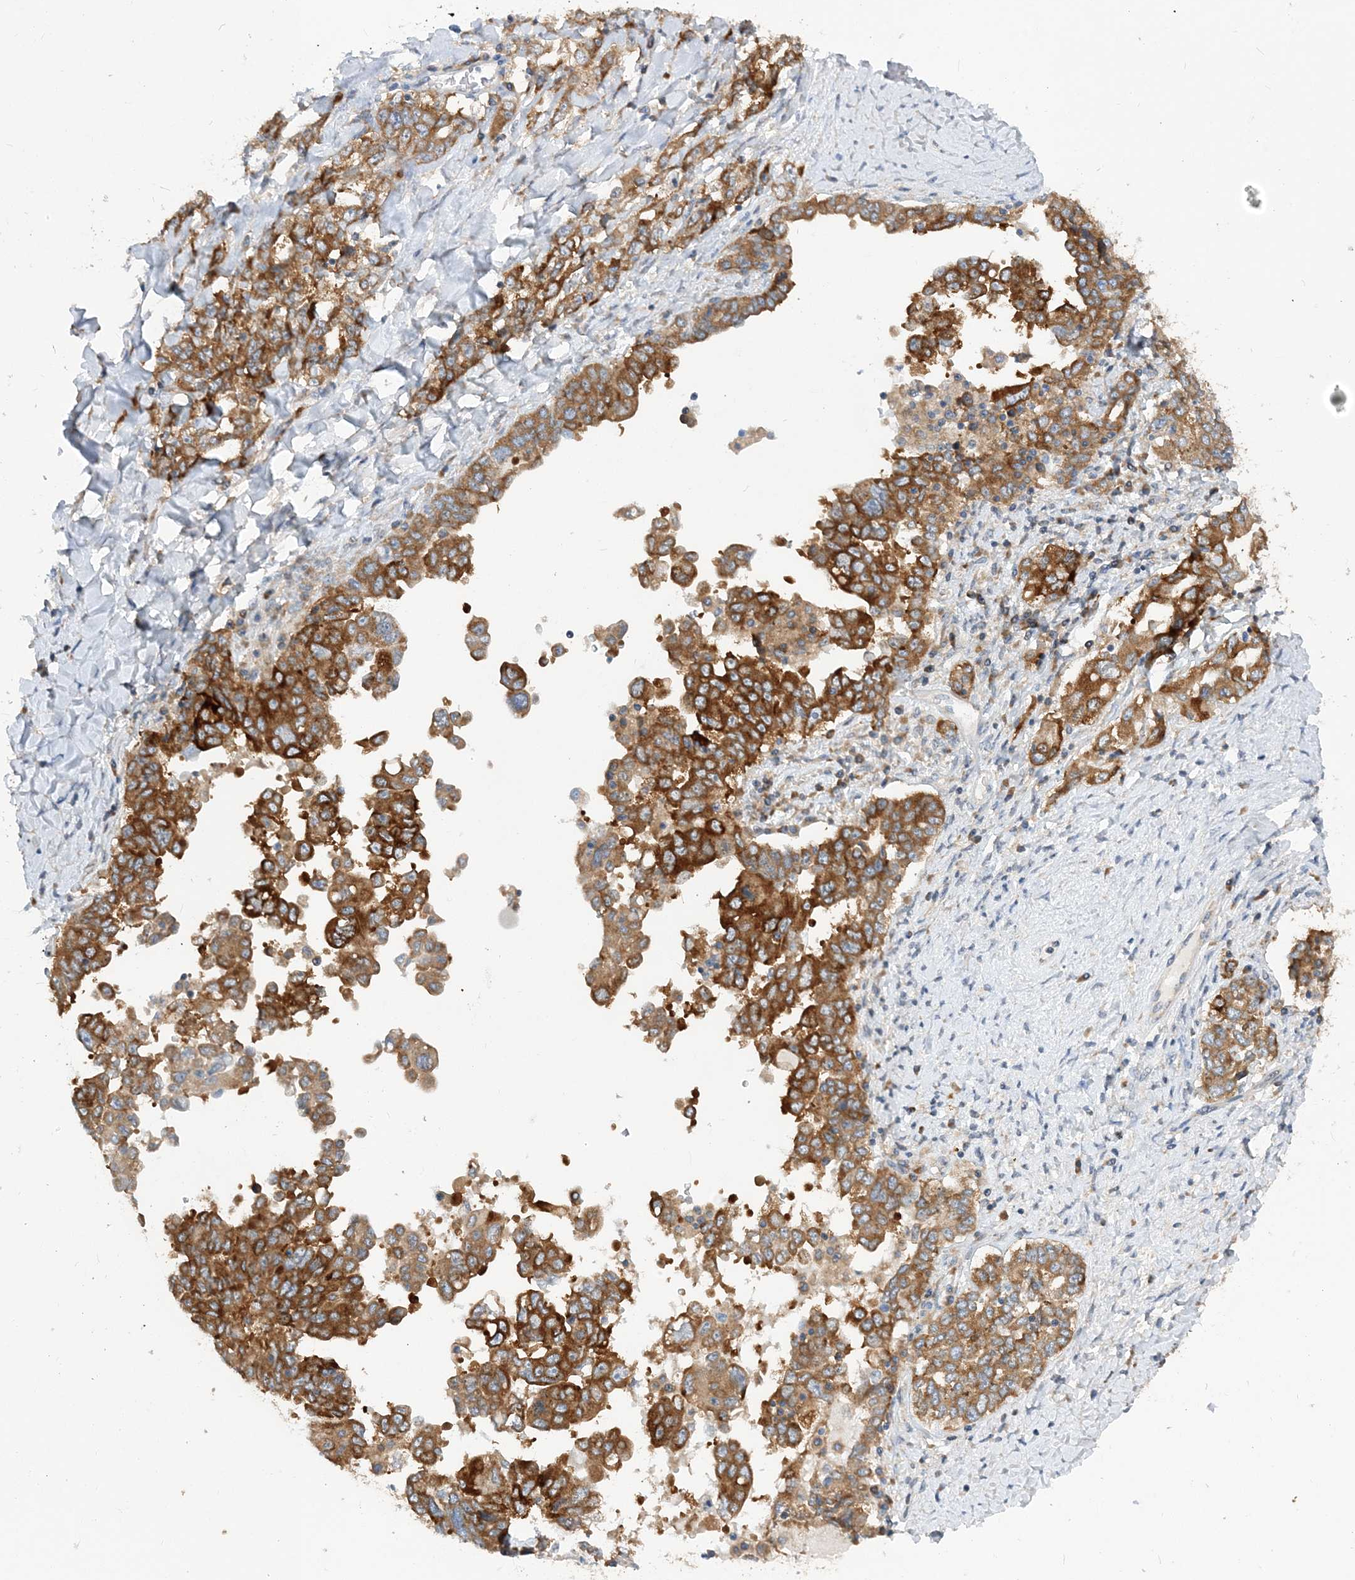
{"staining": {"intensity": "strong", "quantity": ">75%", "location": "cytoplasmic/membranous"}, "tissue": "ovarian cancer", "cell_type": "Tumor cells", "image_type": "cancer", "snomed": [{"axis": "morphology", "description": "Carcinoma, endometroid"}, {"axis": "topography", "description": "Ovary"}], "caption": "Immunohistochemical staining of ovarian endometroid carcinoma reveals strong cytoplasmic/membranous protein expression in approximately >75% of tumor cells.", "gene": "LARP4B", "patient": {"sex": "female", "age": 62}}